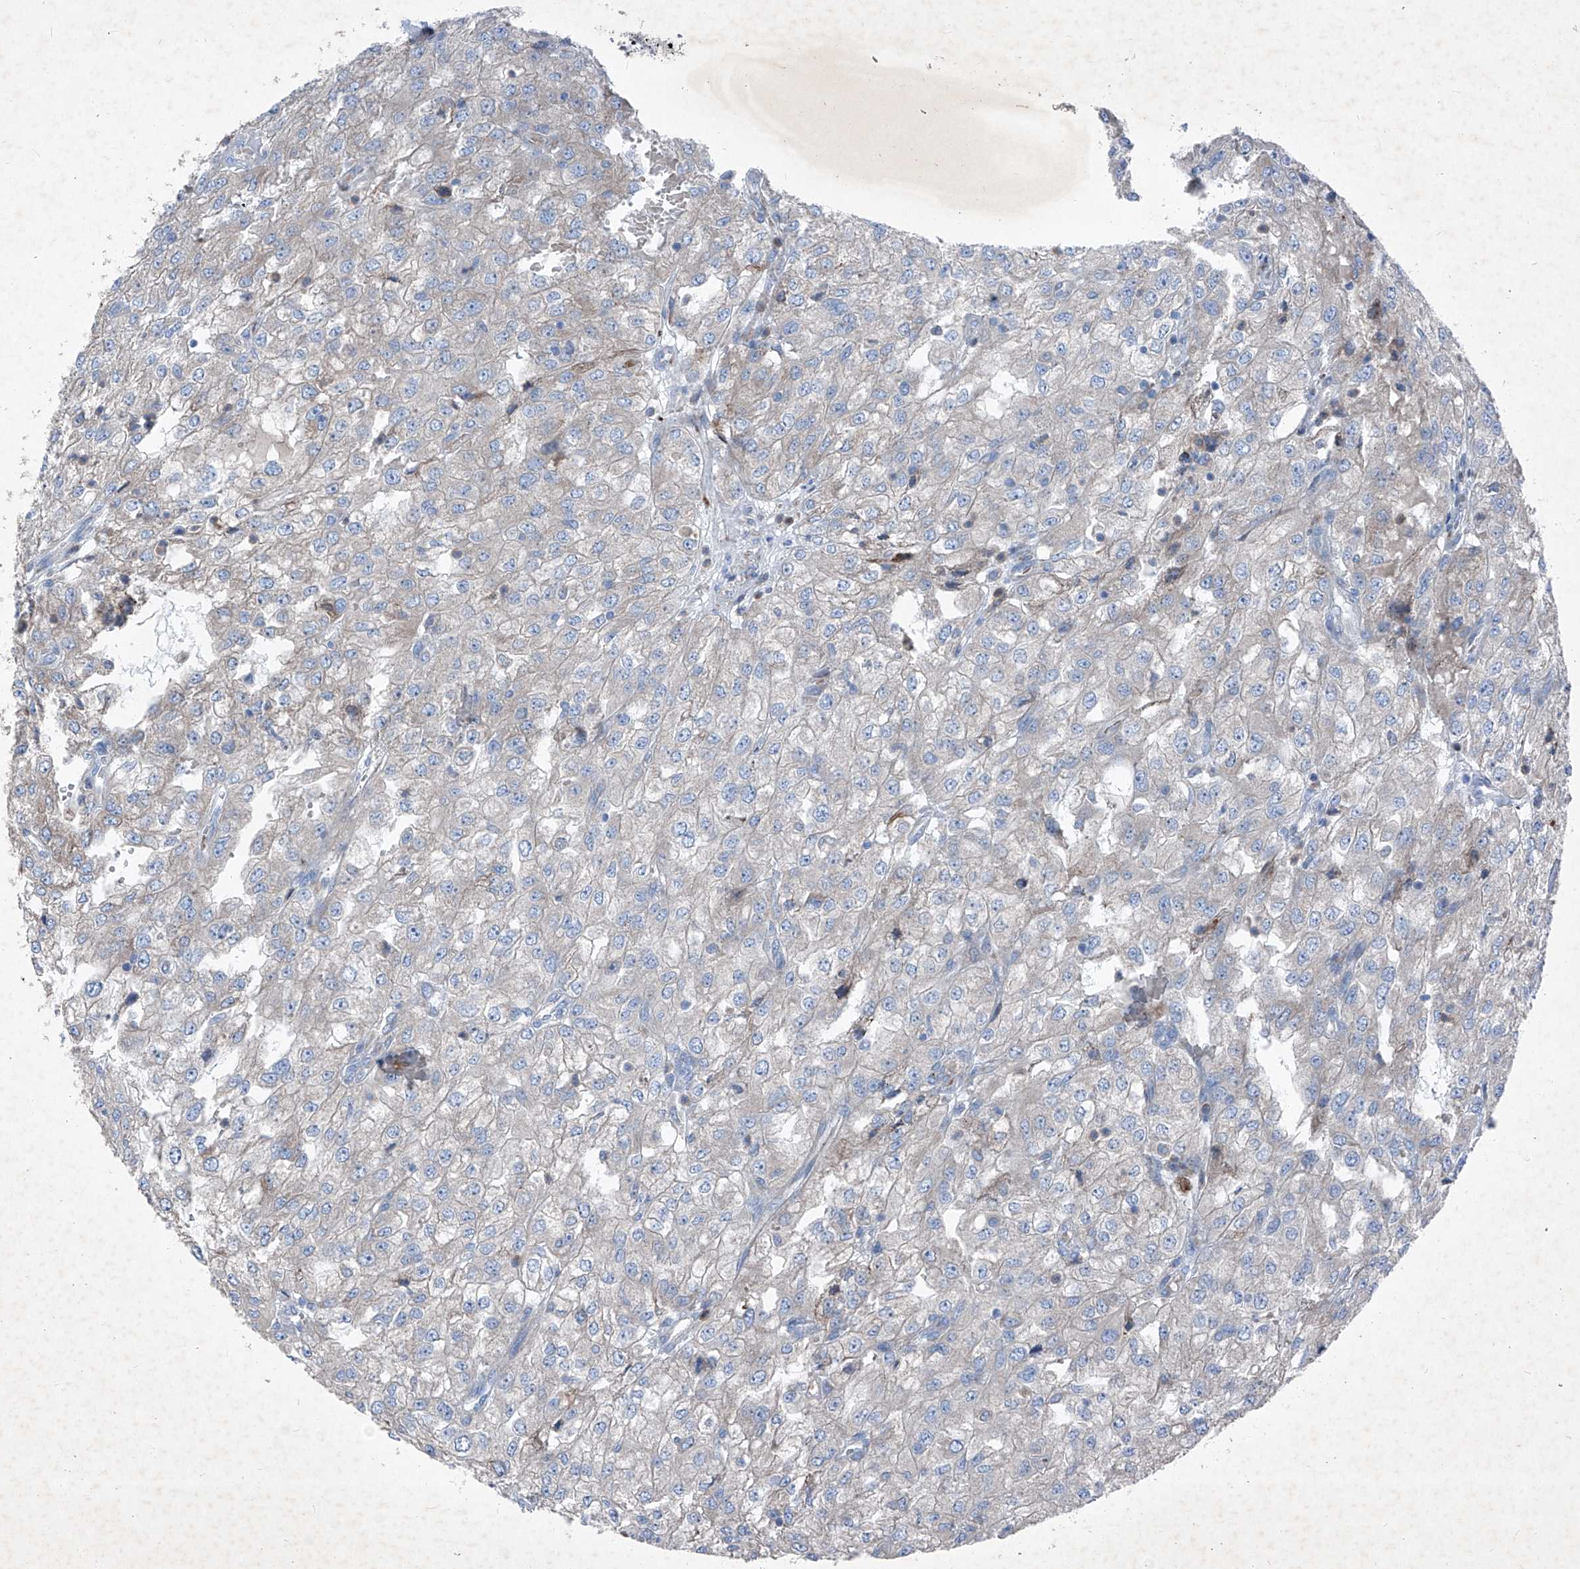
{"staining": {"intensity": "negative", "quantity": "none", "location": "none"}, "tissue": "renal cancer", "cell_type": "Tumor cells", "image_type": "cancer", "snomed": [{"axis": "morphology", "description": "Adenocarcinoma, NOS"}, {"axis": "topography", "description": "Kidney"}], "caption": "This is an IHC histopathology image of renal cancer (adenocarcinoma). There is no staining in tumor cells.", "gene": "IFI27", "patient": {"sex": "female", "age": 54}}